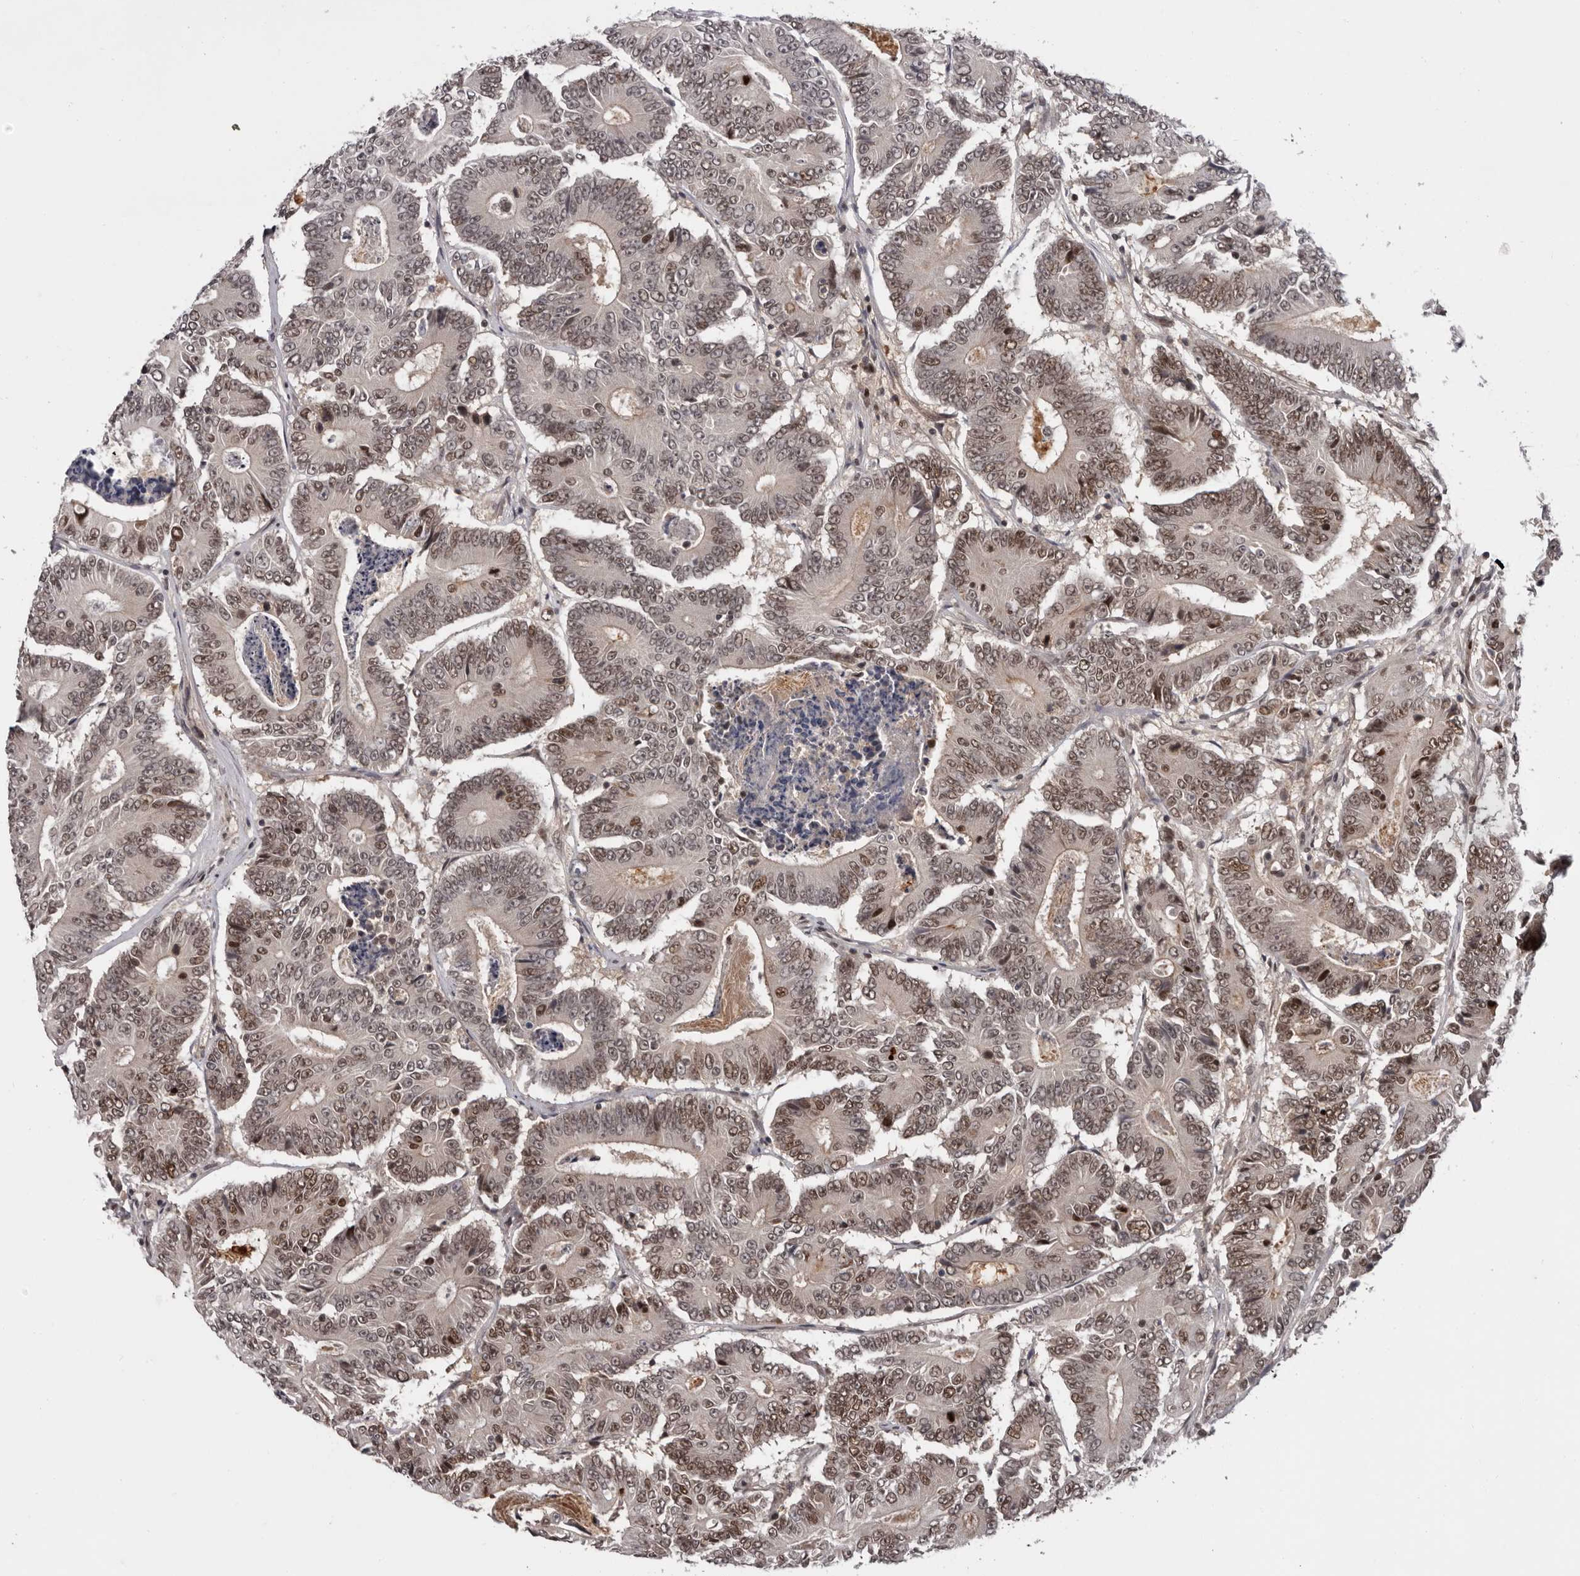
{"staining": {"intensity": "moderate", "quantity": ">75%", "location": "nuclear"}, "tissue": "colorectal cancer", "cell_type": "Tumor cells", "image_type": "cancer", "snomed": [{"axis": "morphology", "description": "Adenocarcinoma, NOS"}, {"axis": "topography", "description": "Colon"}], "caption": "Moderate nuclear protein positivity is present in about >75% of tumor cells in colorectal adenocarcinoma.", "gene": "TBX5", "patient": {"sex": "male", "age": 83}}